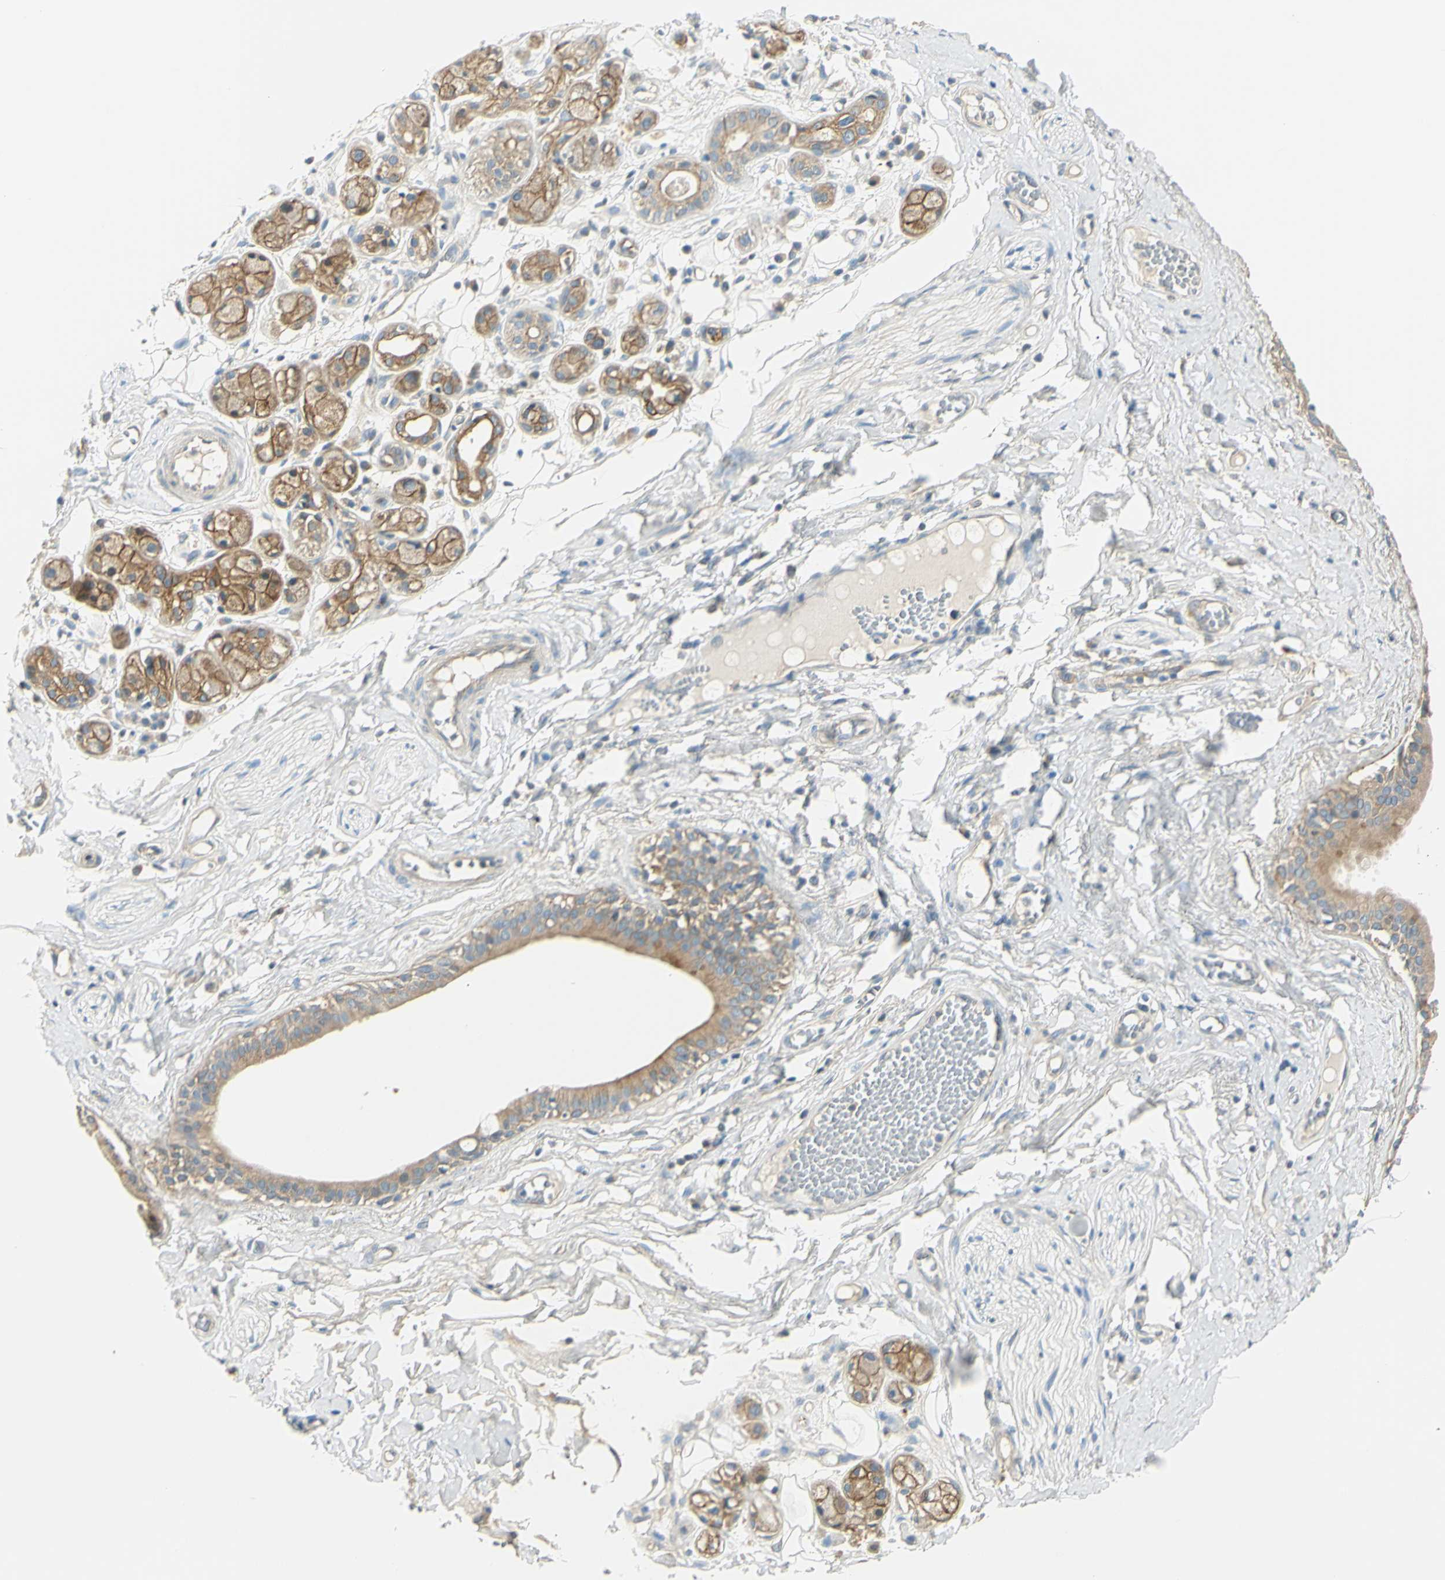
{"staining": {"intensity": "weak", "quantity": "25%-75%", "location": "cytoplasmic/membranous"}, "tissue": "adipose tissue", "cell_type": "Adipocytes", "image_type": "normal", "snomed": [{"axis": "morphology", "description": "Normal tissue, NOS"}, {"axis": "morphology", "description": "Inflammation, NOS"}, {"axis": "topography", "description": "Vascular tissue"}, {"axis": "topography", "description": "Salivary gland"}], "caption": "Protein staining exhibits weak cytoplasmic/membranous expression in about 25%-75% of adipocytes in unremarkable adipose tissue. Immunohistochemistry stains the protein of interest in brown and the nuclei are stained blue.", "gene": "LAMA3", "patient": {"sex": "female", "age": 75}}